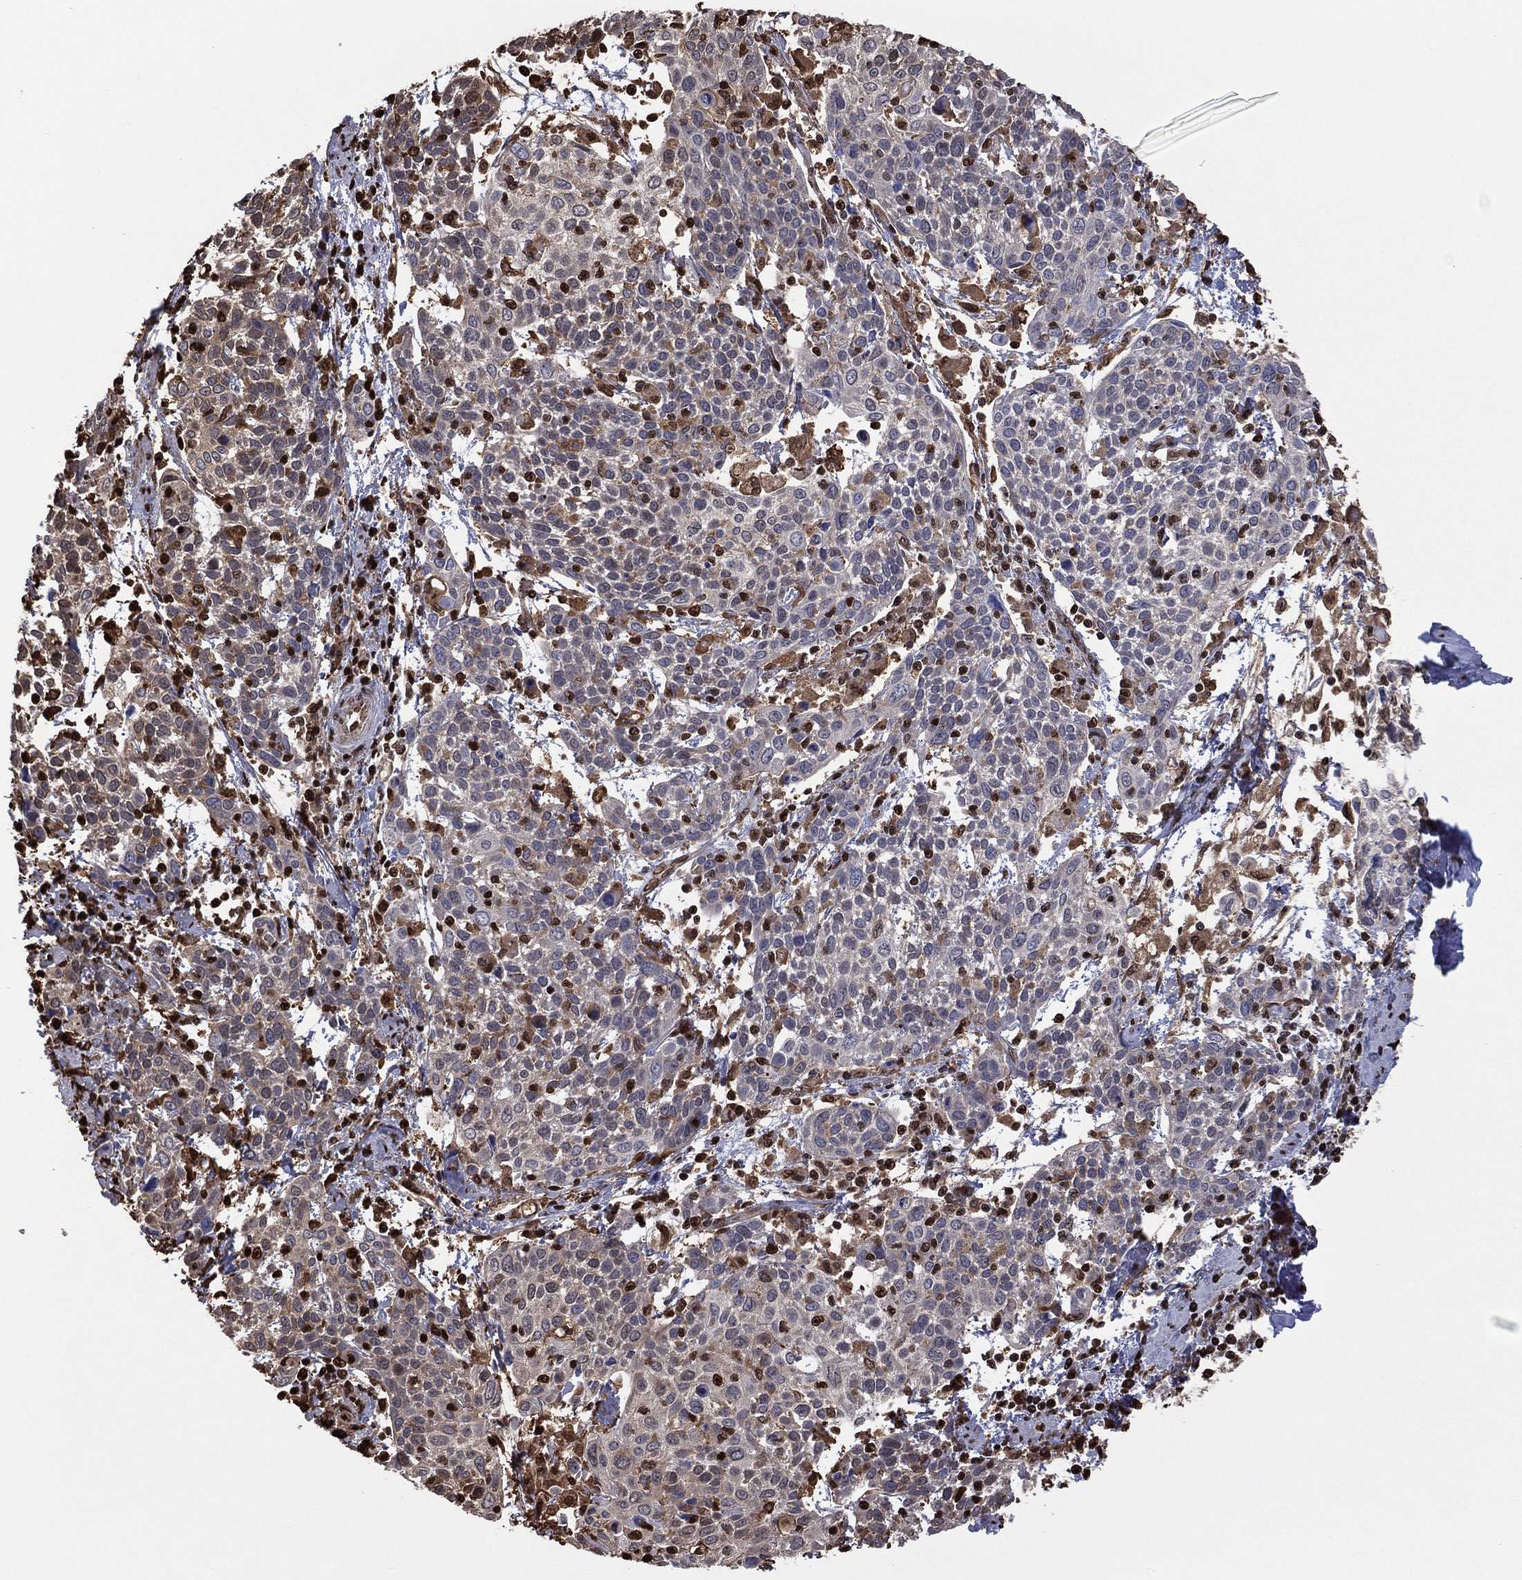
{"staining": {"intensity": "moderate", "quantity": "<25%", "location": "cytoplasmic/membranous"}, "tissue": "cervical cancer", "cell_type": "Tumor cells", "image_type": "cancer", "snomed": [{"axis": "morphology", "description": "Squamous cell carcinoma, NOS"}, {"axis": "topography", "description": "Cervix"}], "caption": "Protein expression analysis of cervical cancer displays moderate cytoplasmic/membranous staining in about <25% of tumor cells. The staining was performed using DAB (3,3'-diaminobenzidine), with brown indicating positive protein expression. Nuclei are stained blue with hematoxylin.", "gene": "GAPDH", "patient": {"sex": "female", "age": 61}}